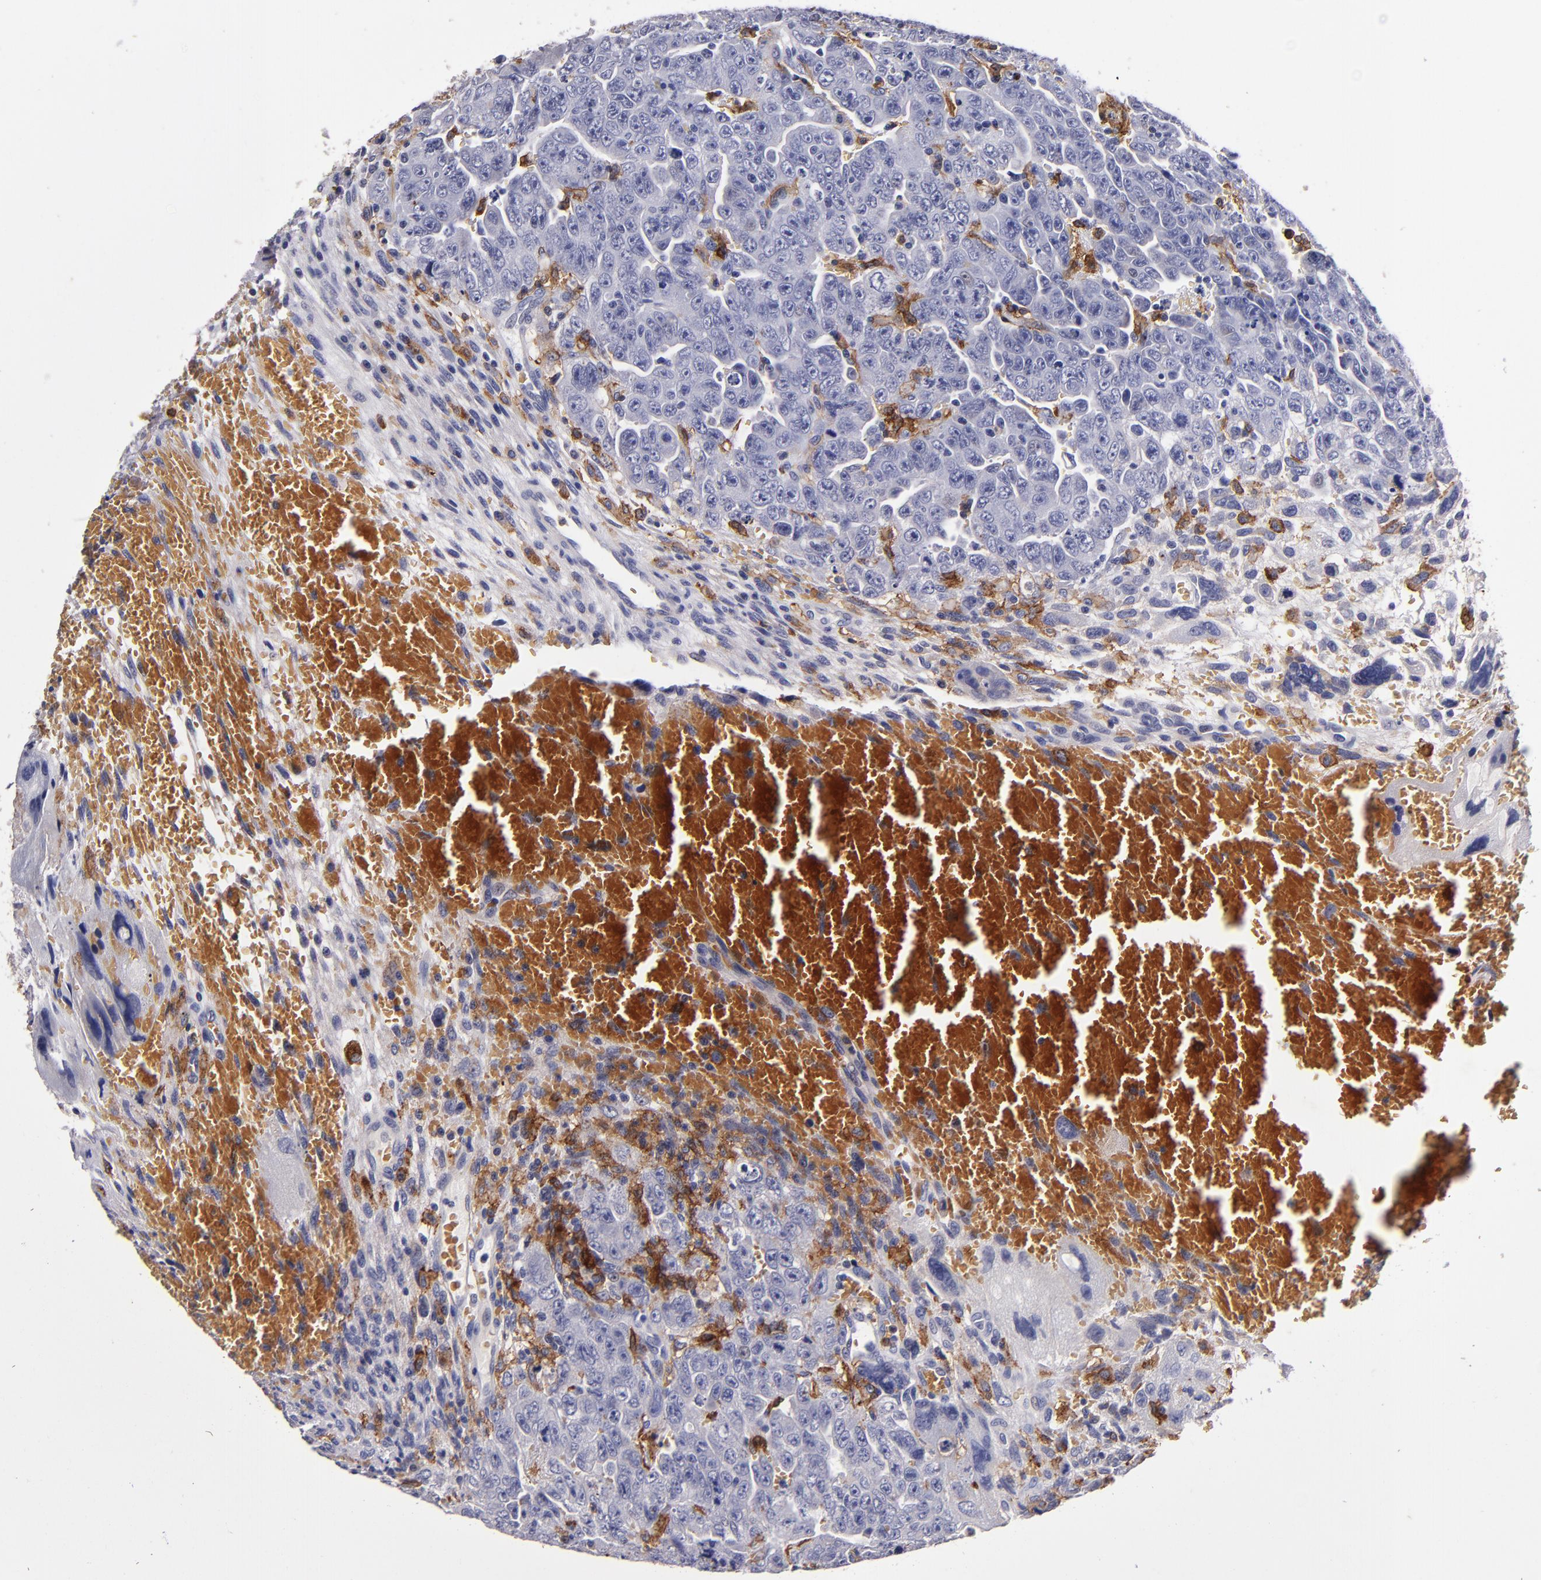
{"staining": {"intensity": "negative", "quantity": "none", "location": "none"}, "tissue": "testis cancer", "cell_type": "Tumor cells", "image_type": "cancer", "snomed": [{"axis": "morphology", "description": "Carcinoma, Embryonal, NOS"}, {"axis": "topography", "description": "Testis"}], "caption": "A micrograph of human testis cancer is negative for staining in tumor cells.", "gene": "SIRPA", "patient": {"sex": "male", "age": 28}}